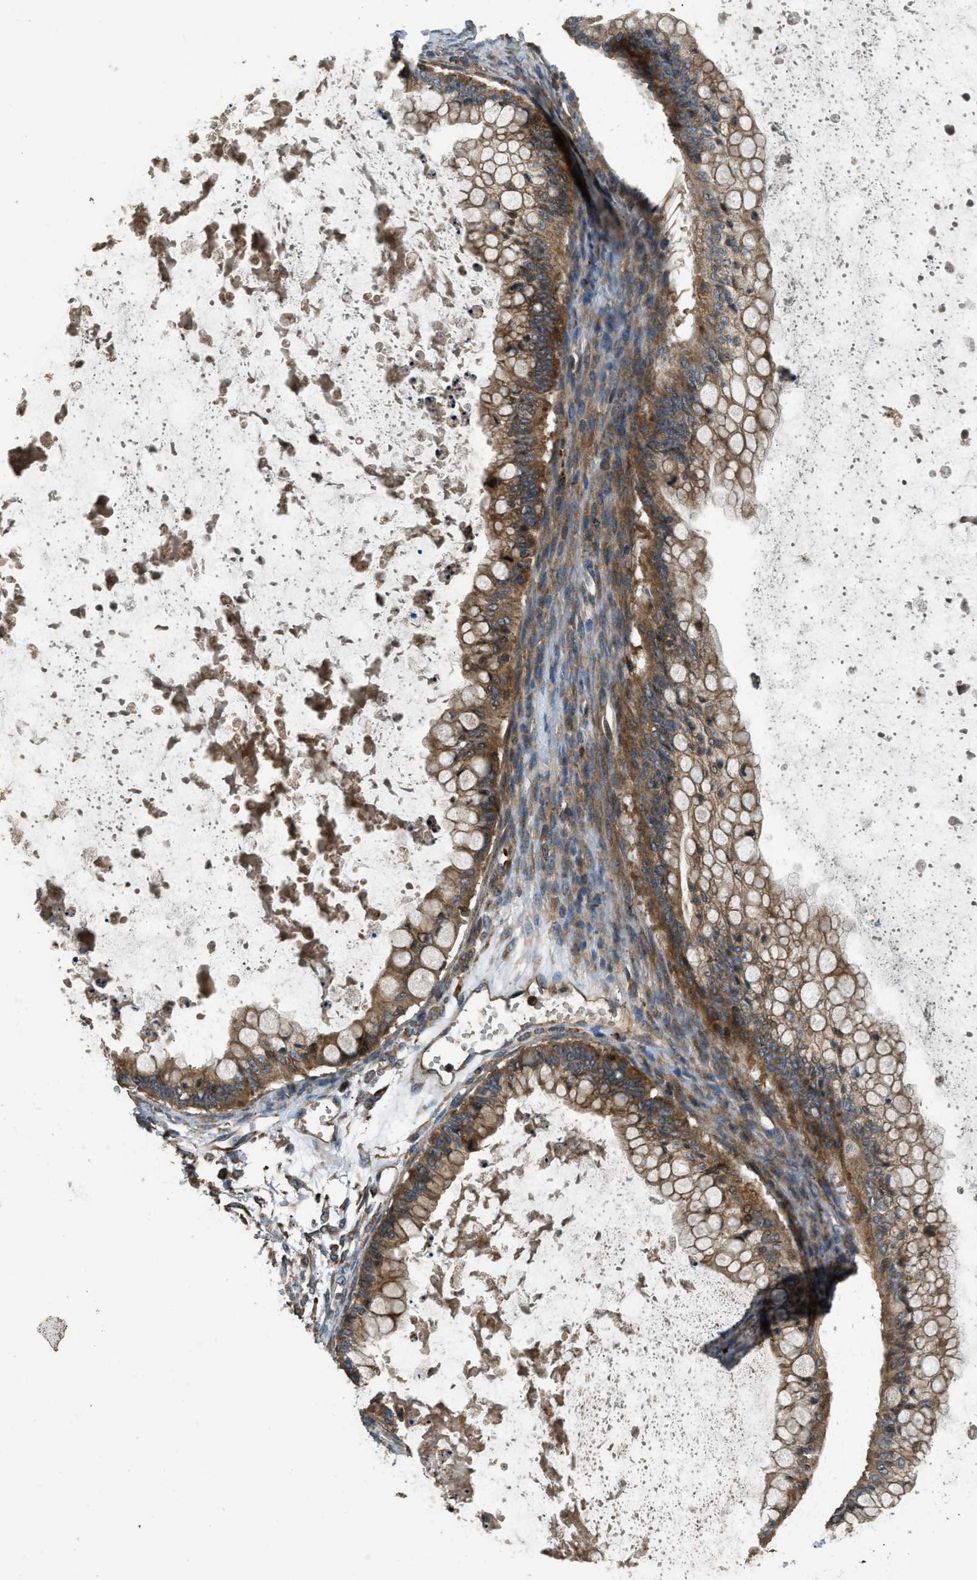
{"staining": {"intensity": "moderate", "quantity": ">75%", "location": "cytoplasmic/membranous"}, "tissue": "ovarian cancer", "cell_type": "Tumor cells", "image_type": "cancer", "snomed": [{"axis": "morphology", "description": "Cystadenocarcinoma, mucinous, NOS"}, {"axis": "topography", "description": "Ovary"}], "caption": "The histopathology image displays a brown stain indicating the presence of a protein in the cytoplasmic/membranous of tumor cells in ovarian mucinous cystadenocarcinoma.", "gene": "GGH", "patient": {"sex": "female", "age": 57}}